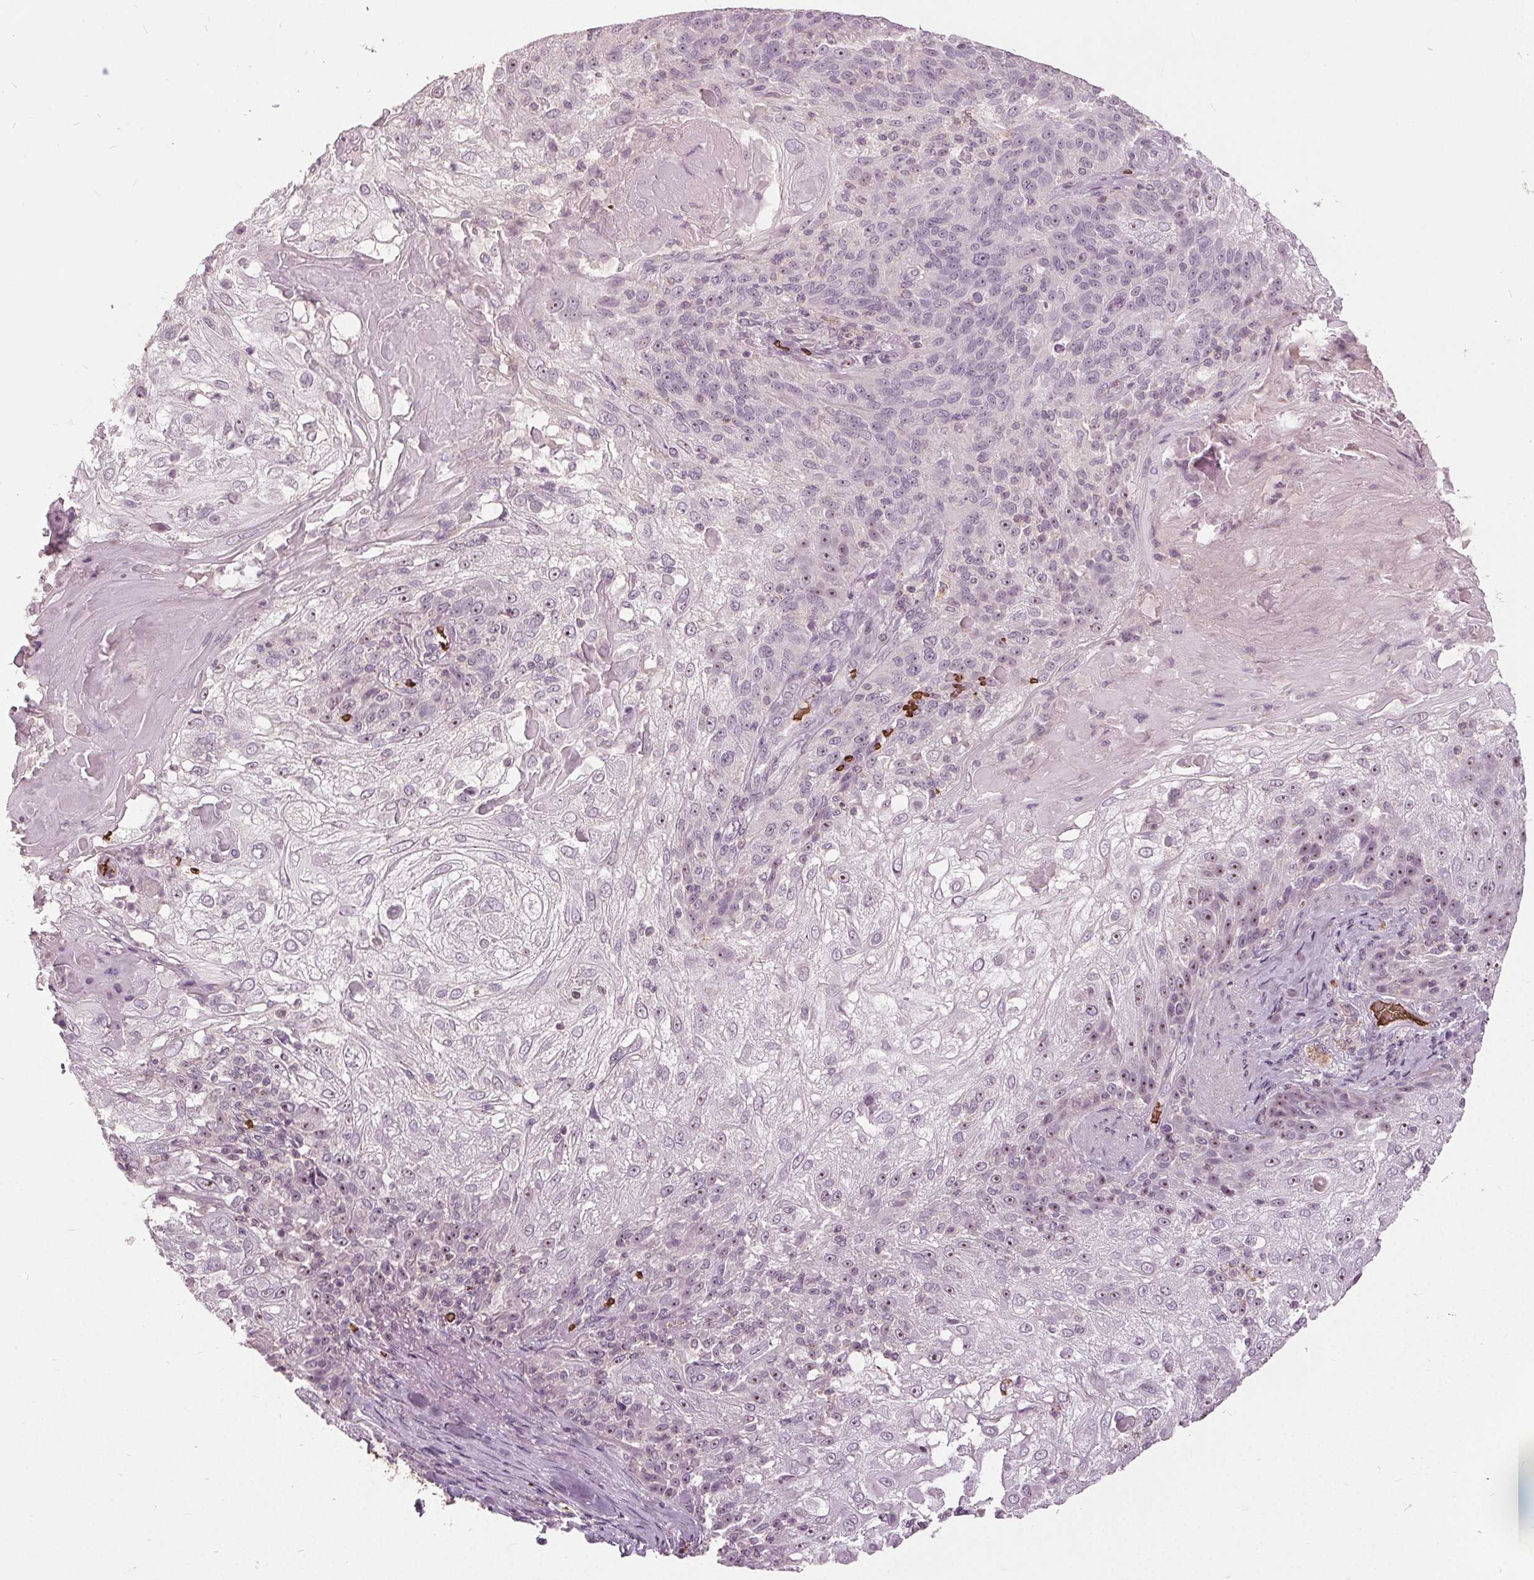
{"staining": {"intensity": "negative", "quantity": "none", "location": "none"}, "tissue": "skin cancer", "cell_type": "Tumor cells", "image_type": "cancer", "snomed": [{"axis": "morphology", "description": "Normal tissue, NOS"}, {"axis": "morphology", "description": "Squamous cell carcinoma, NOS"}, {"axis": "topography", "description": "Skin"}], "caption": "Immunohistochemistry of squamous cell carcinoma (skin) reveals no expression in tumor cells. (DAB immunohistochemistry (IHC), high magnification).", "gene": "SLC4A1", "patient": {"sex": "female", "age": 83}}